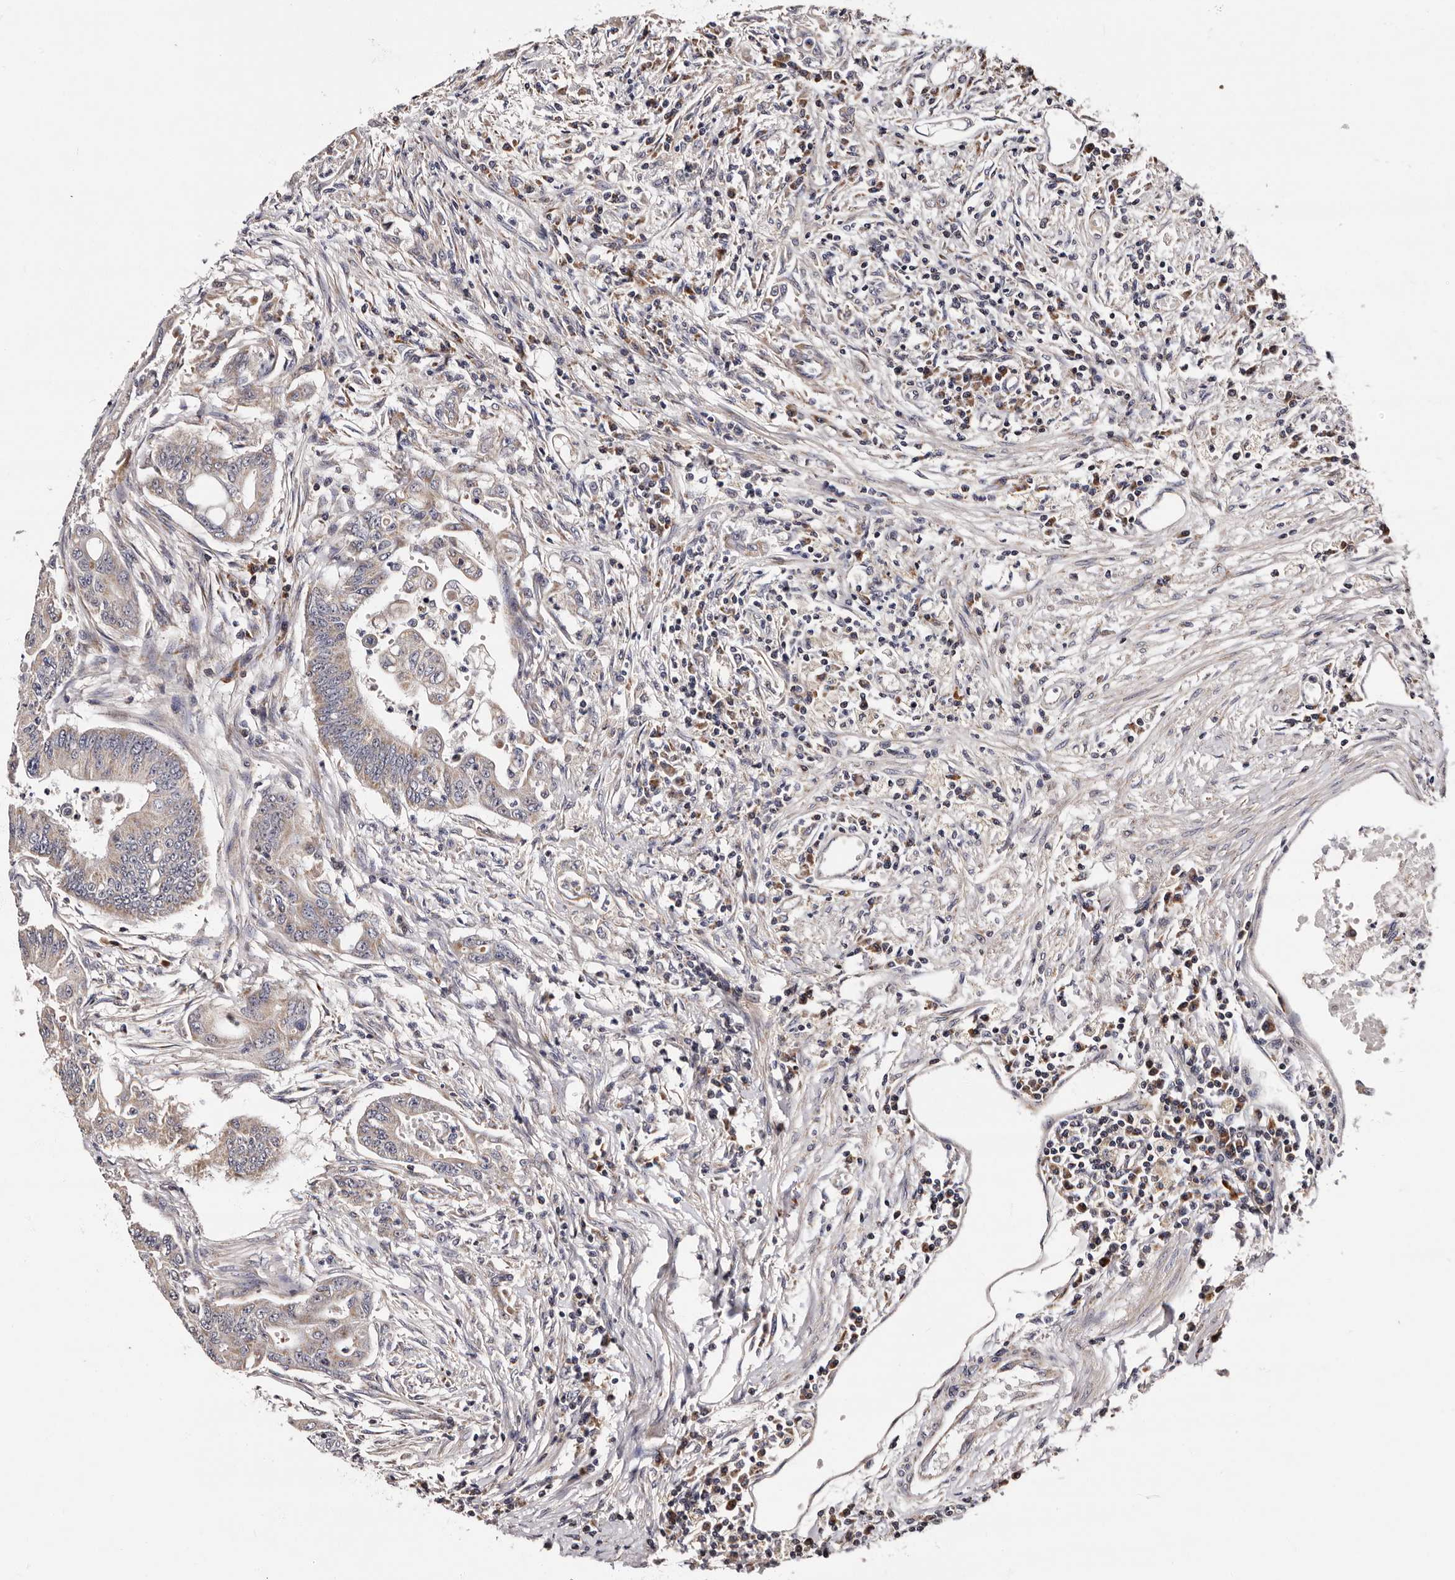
{"staining": {"intensity": "moderate", "quantity": ">75%", "location": "cytoplasmic/membranous"}, "tissue": "colorectal cancer", "cell_type": "Tumor cells", "image_type": "cancer", "snomed": [{"axis": "morphology", "description": "Adenoma, NOS"}, {"axis": "morphology", "description": "Adenocarcinoma, NOS"}, {"axis": "topography", "description": "Colon"}], "caption": "The micrograph displays immunohistochemical staining of colorectal adenoma. There is moderate cytoplasmic/membranous positivity is identified in approximately >75% of tumor cells.", "gene": "TAF4B", "patient": {"sex": "male", "age": 79}}